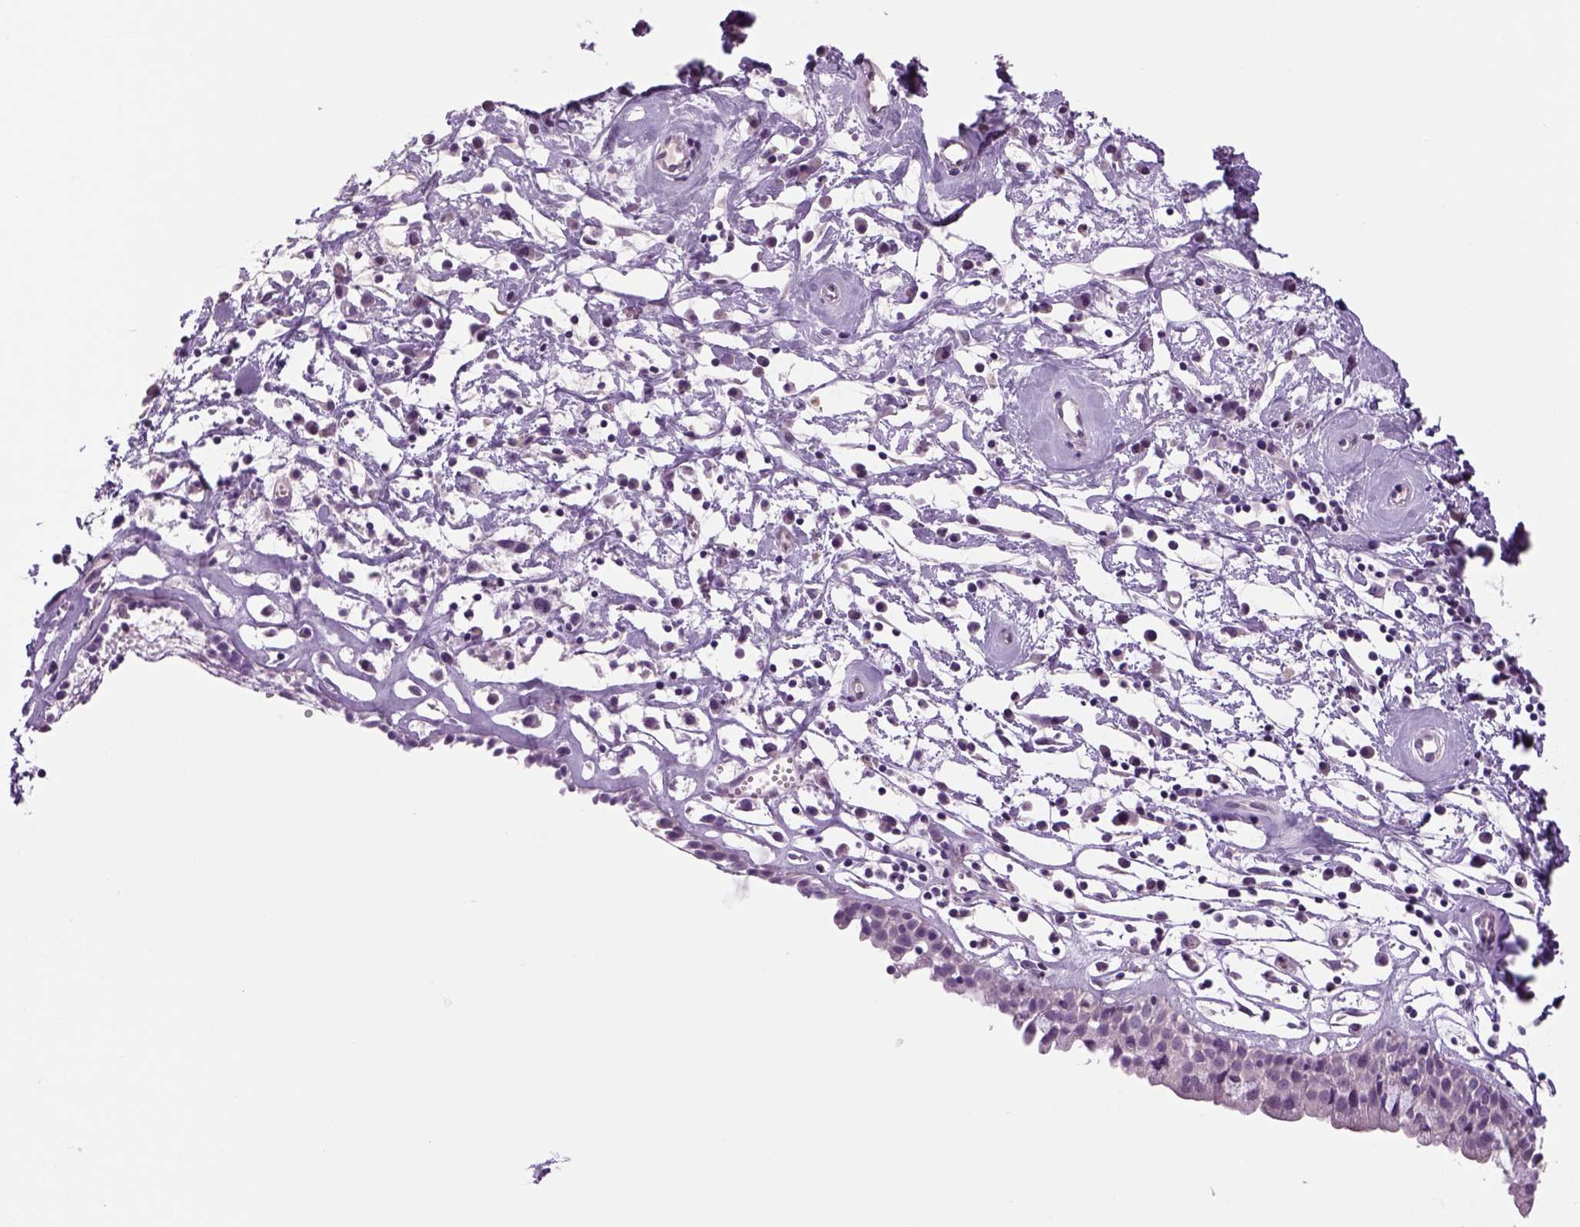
{"staining": {"intensity": "negative", "quantity": "none", "location": "none"}, "tissue": "nasopharynx", "cell_type": "Respiratory epithelial cells", "image_type": "normal", "snomed": [{"axis": "morphology", "description": "Normal tissue, NOS"}, {"axis": "topography", "description": "Nasopharynx"}], "caption": "Immunohistochemistry (IHC) photomicrograph of benign nasopharynx: nasopharynx stained with DAB (3,3'-diaminobenzidine) displays no significant protein positivity in respiratory epithelial cells. The staining was performed using DAB (3,3'-diaminobenzidine) to visualize the protein expression in brown, while the nuclei were stained in blue with hematoxylin (Magnification: 20x).", "gene": "DBH", "patient": {"sex": "male", "age": 77}}